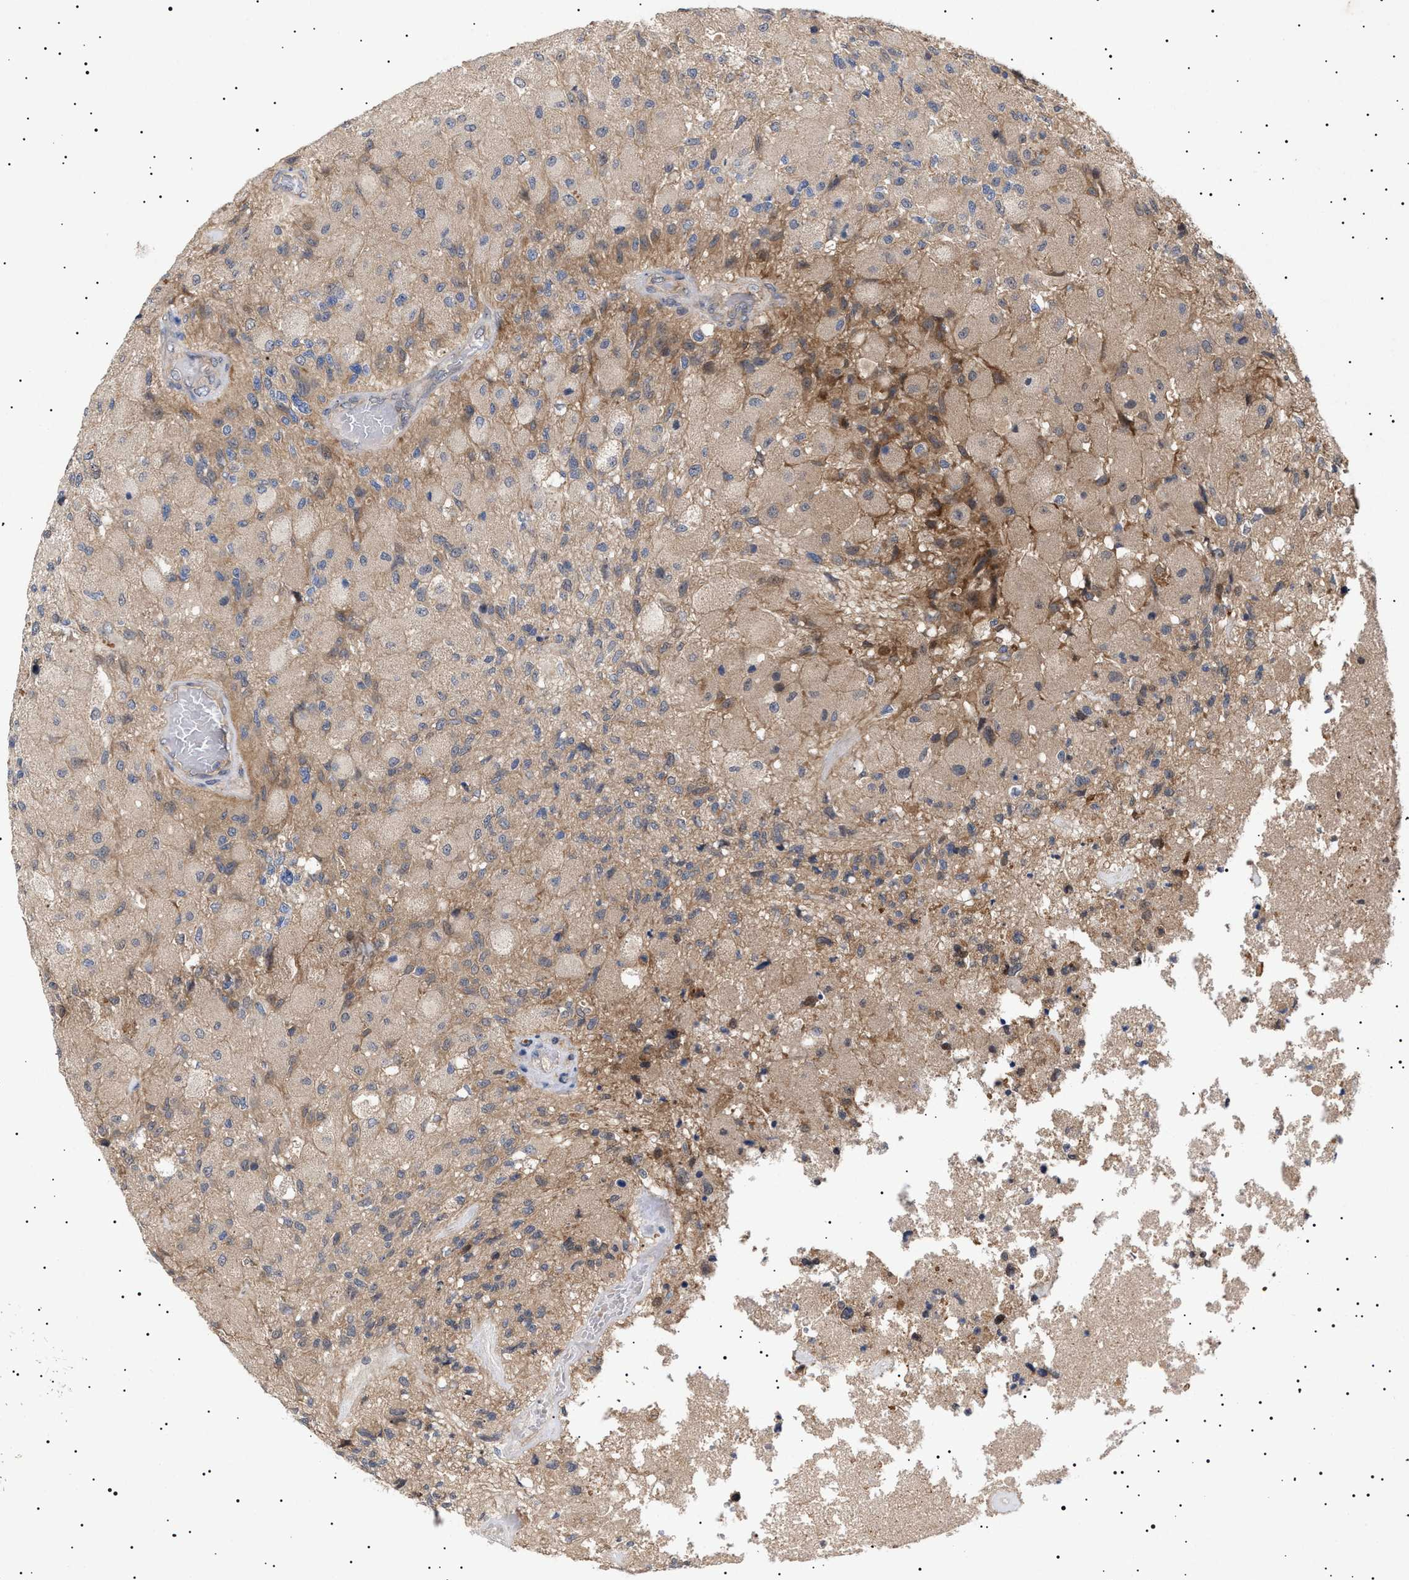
{"staining": {"intensity": "weak", "quantity": ">75%", "location": "cytoplasmic/membranous"}, "tissue": "glioma", "cell_type": "Tumor cells", "image_type": "cancer", "snomed": [{"axis": "morphology", "description": "Normal tissue, NOS"}, {"axis": "morphology", "description": "Glioma, malignant, High grade"}, {"axis": "topography", "description": "Cerebral cortex"}], "caption": "Glioma stained with a protein marker demonstrates weak staining in tumor cells.", "gene": "NPLOC4", "patient": {"sex": "male", "age": 77}}